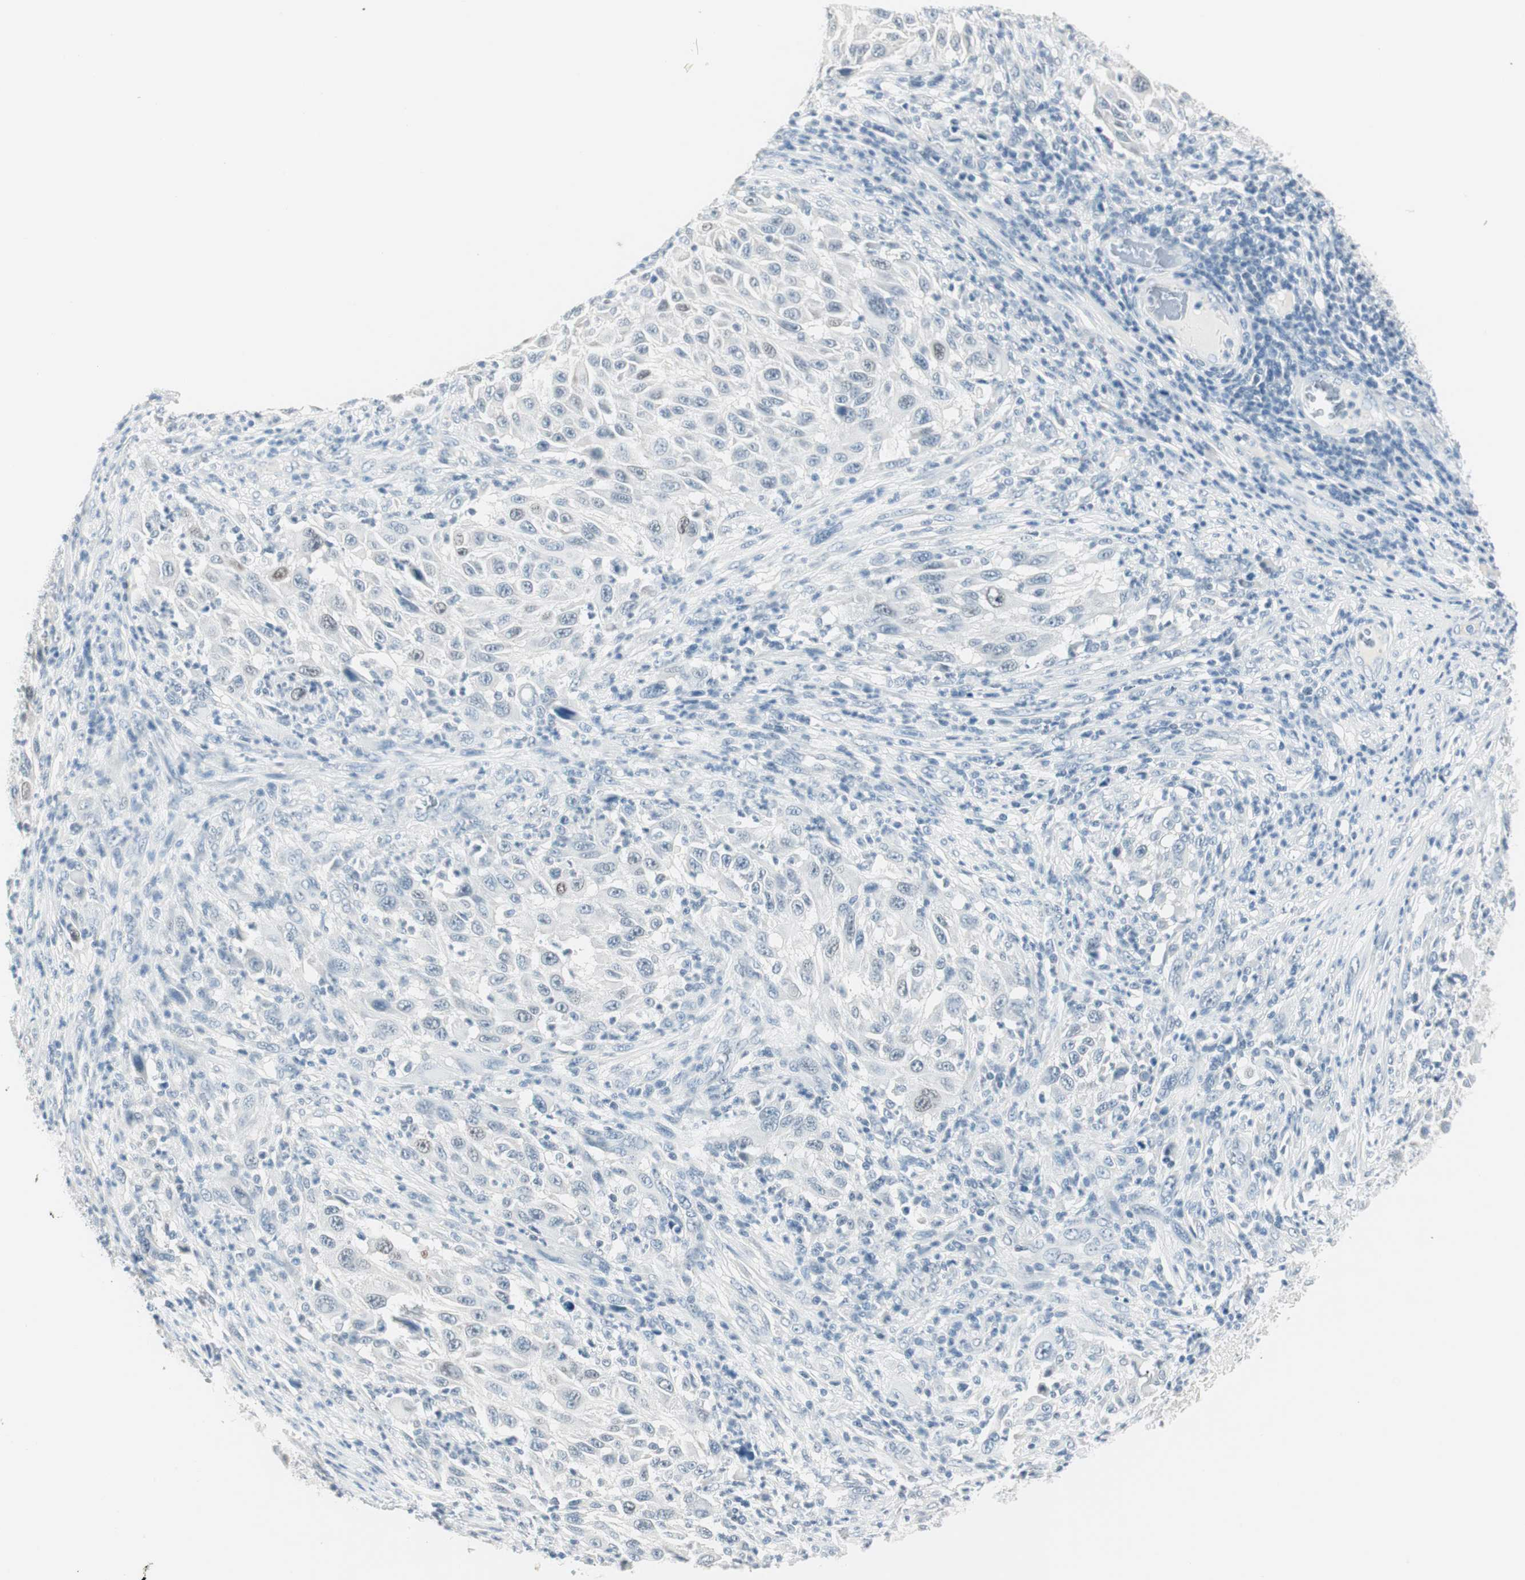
{"staining": {"intensity": "weak", "quantity": "<25%", "location": "nuclear"}, "tissue": "melanoma", "cell_type": "Tumor cells", "image_type": "cancer", "snomed": [{"axis": "morphology", "description": "Malignant melanoma, Metastatic site"}, {"axis": "topography", "description": "Lymph node"}], "caption": "Image shows no protein staining in tumor cells of melanoma tissue.", "gene": "HOXB13", "patient": {"sex": "male", "age": 61}}